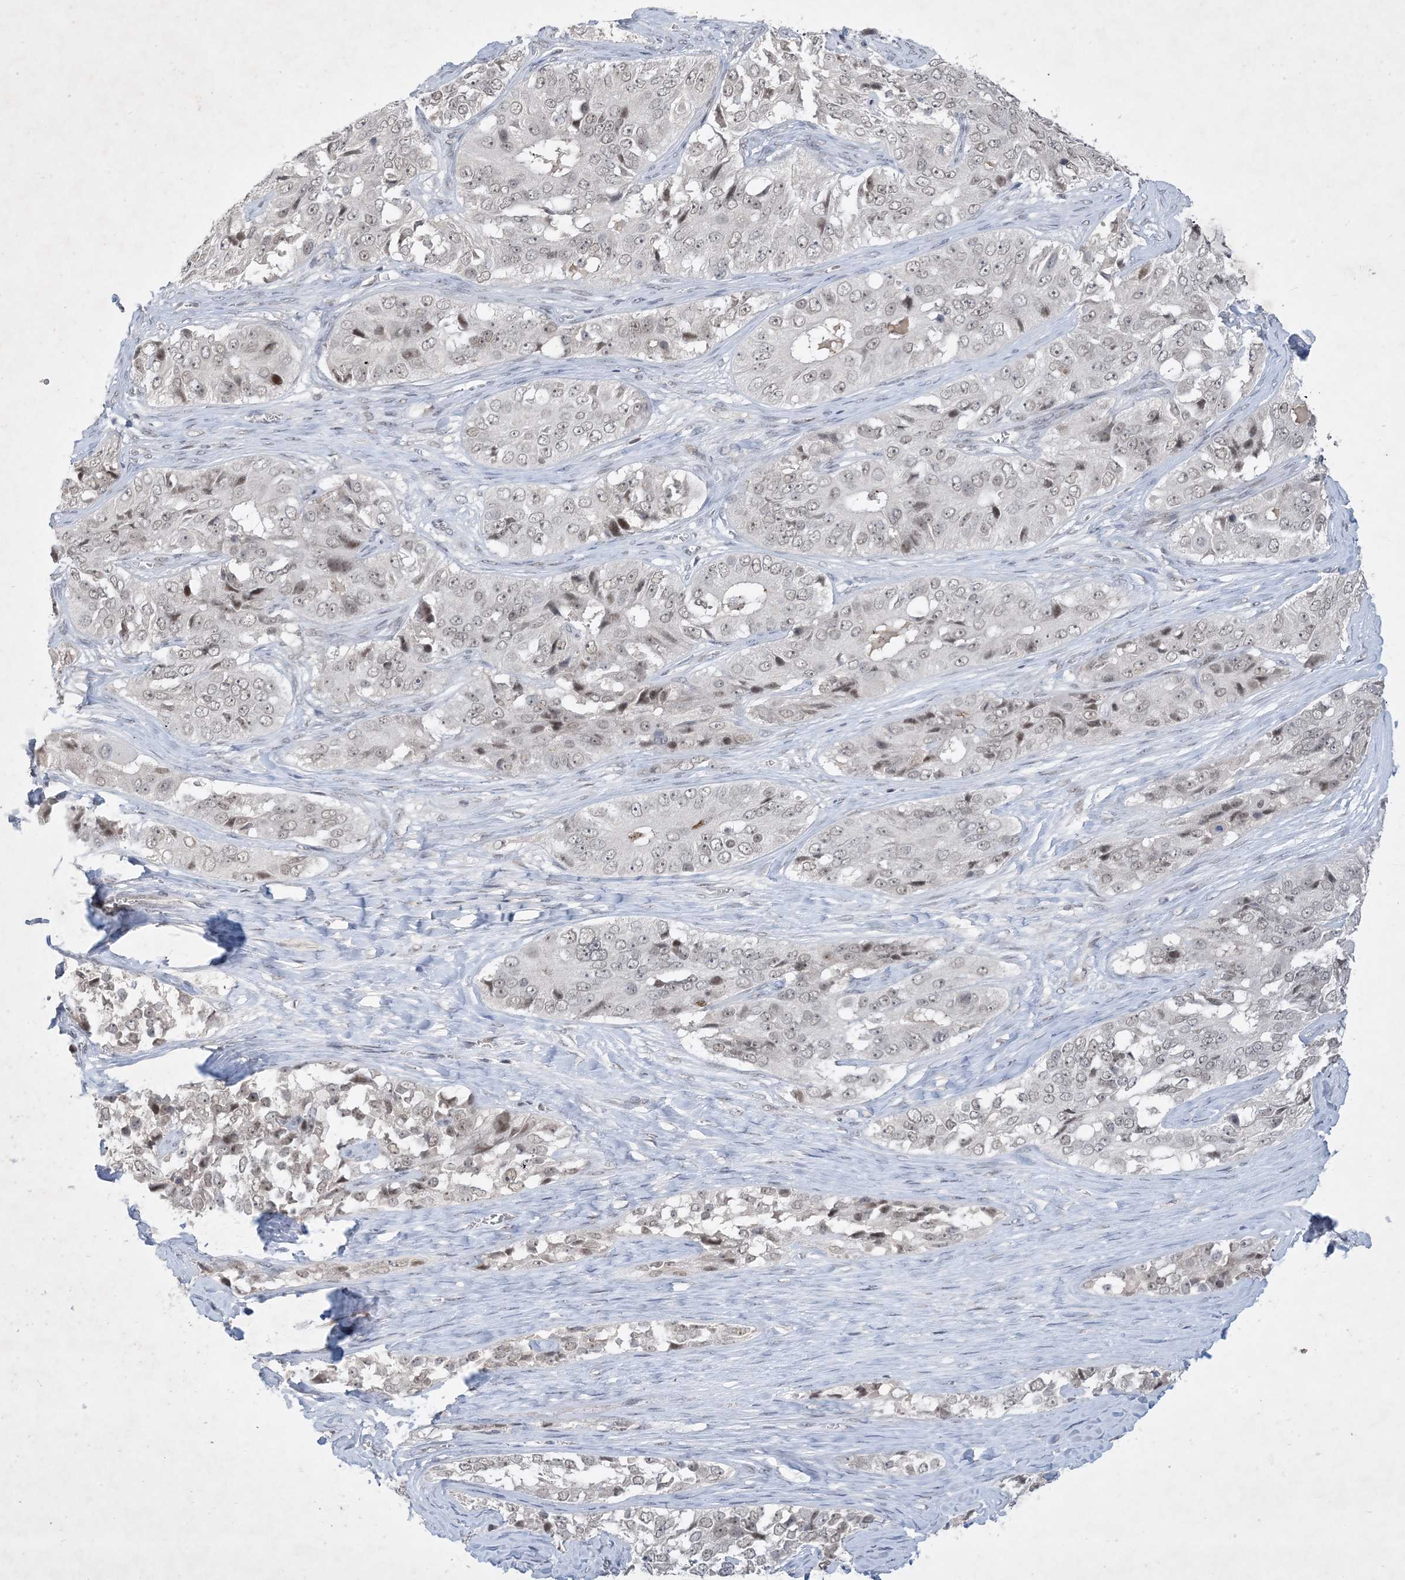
{"staining": {"intensity": "weak", "quantity": ">75%", "location": "nuclear"}, "tissue": "ovarian cancer", "cell_type": "Tumor cells", "image_type": "cancer", "snomed": [{"axis": "morphology", "description": "Carcinoma, endometroid"}, {"axis": "topography", "description": "Ovary"}], "caption": "Tumor cells display low levels of weak nuclear positivity in about >75% of cells in human endometroid carcinoma (ovarian). (IHC, brightfield microscopy, high magnification).", "gene": "ZNF674", "patient": {"sex": "female", "age": 51}}